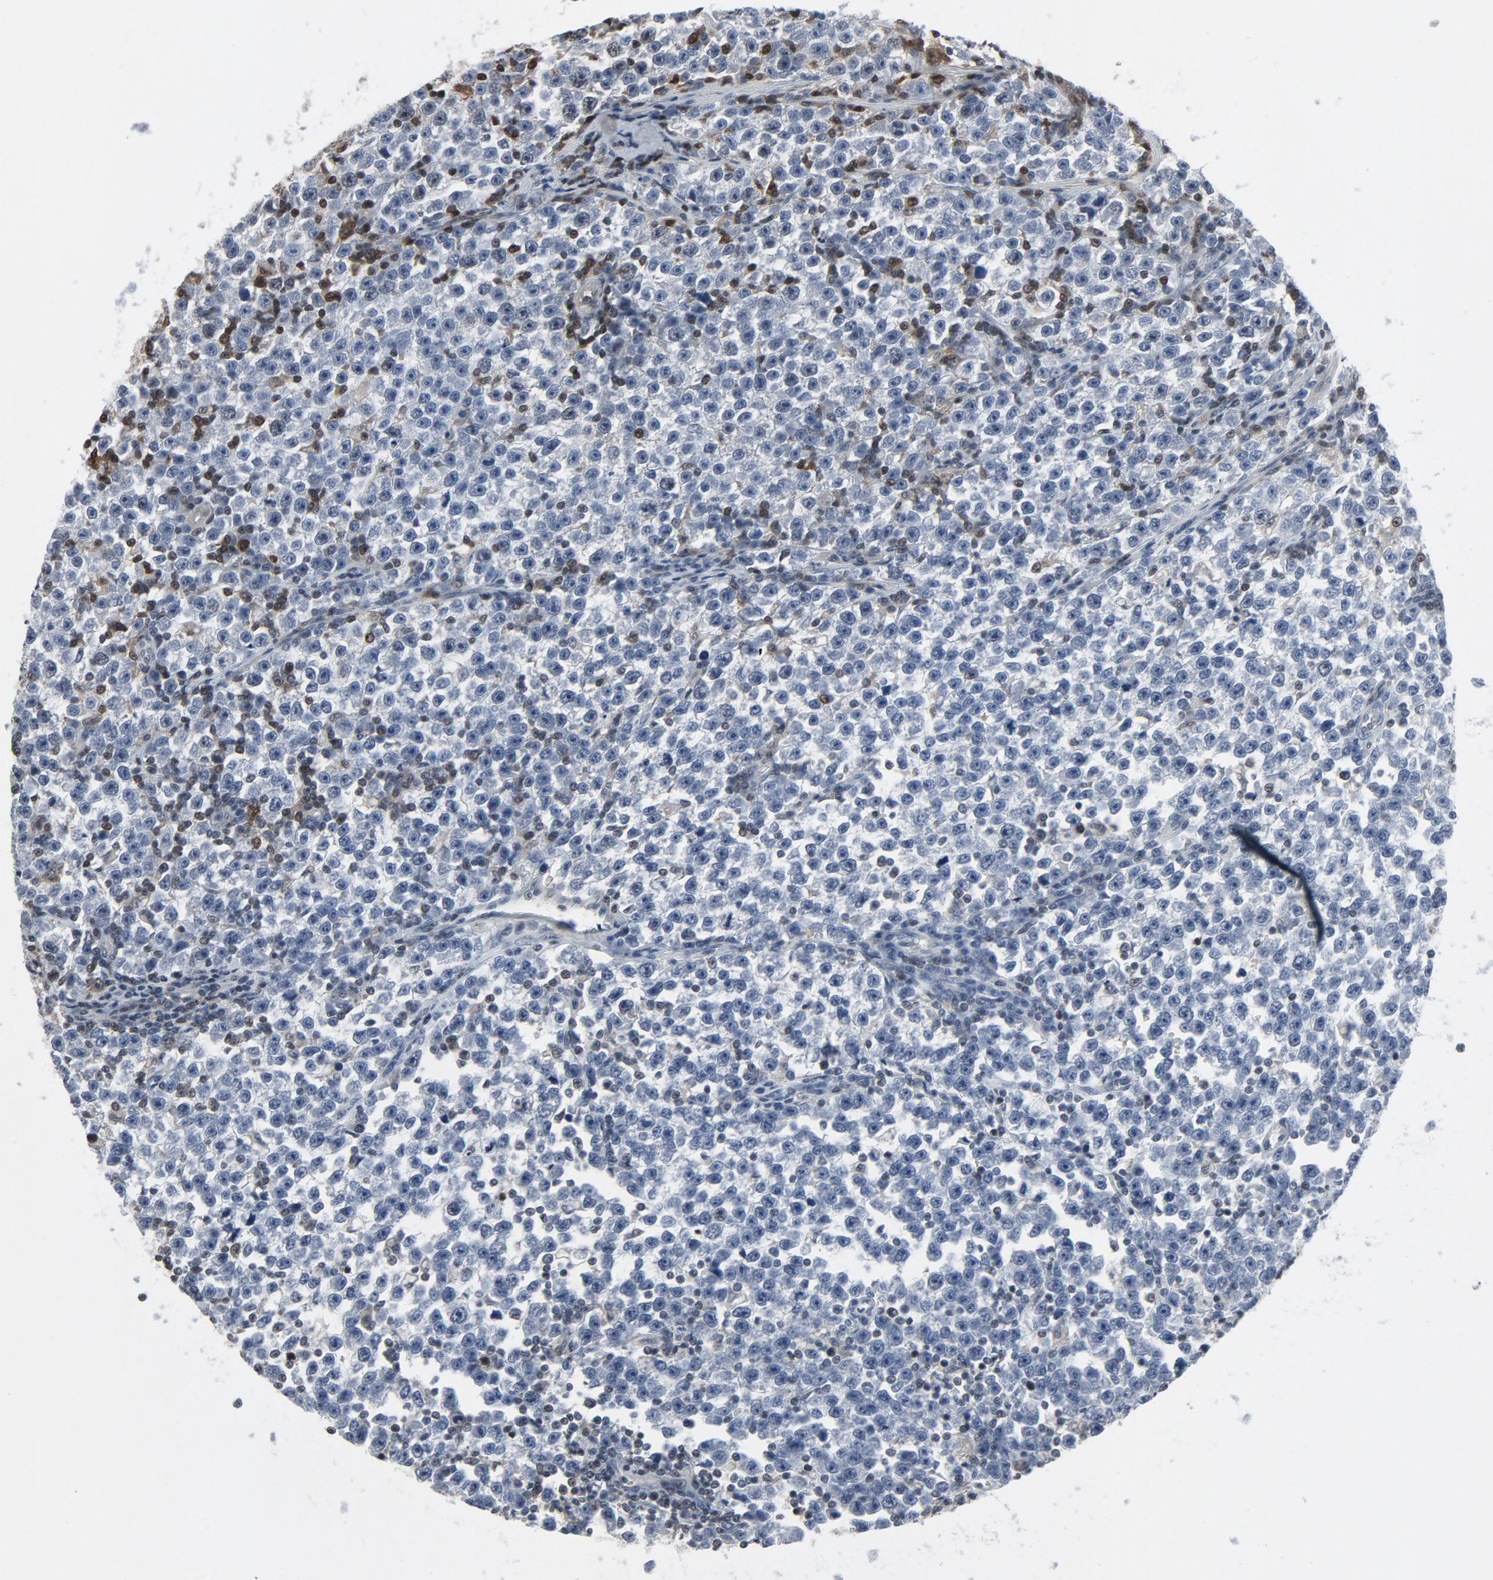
{"staining": {"intensity": "strong", "quantity": "<25%", "location": "nuclear"}, "tissue": "testis cancer", "cell_type": "Tumor cells", "image_type": "cancer", "snomed": [{"axis": "morphology", "description": "Seminoma, NOS"}, {"axis": "topography", "description": "Testis"}], "caption": "Immunohistochemistry (IHC) staining of testis cancer (seminoma), which exhibits medium levels of strong nuclear expression in approximately <25% of tumor cells indicating strong nuclear protein expression. The staining was performed using DAB (3,3'-diaminobenzidine) (brown) for protein detection and nuclei were counterstained in hematoxylin (blue).", "gene": "STAT5A", "patient": {"sex": "male", "age": 43}}